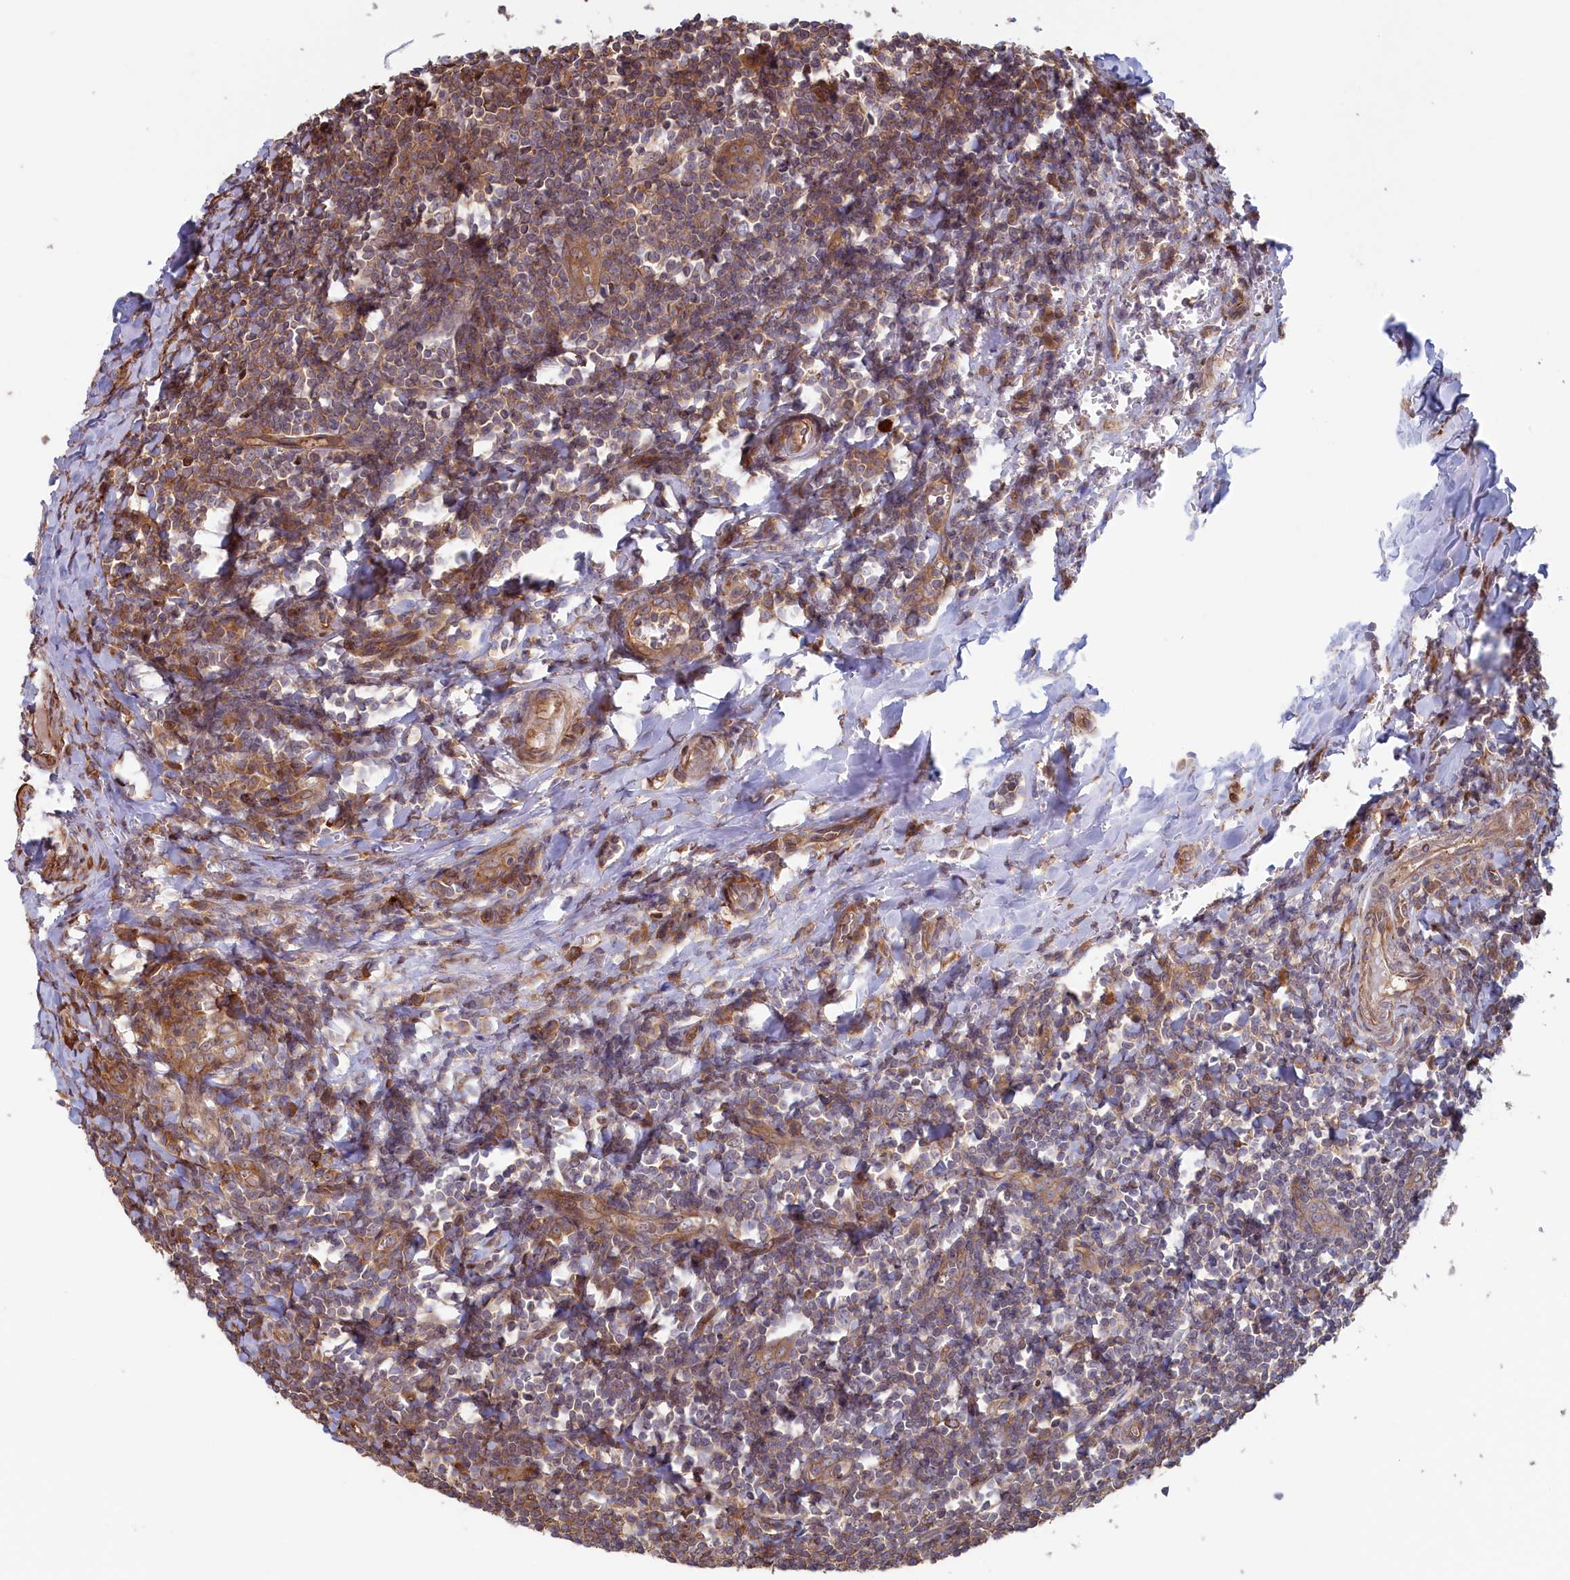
{"staining": {"intensity": "moderate", "quantity": "25%-75%", "location": "cytoplasmic/membranous"}, "tissue": "tonsil", "cell_type": "Germinal center cells", "image_type": "normal", "snomed": [{"axis": "morphology", "description": "Normal tissue, NOS"}, {"axis": "topography", "description": "Tonsil"}], "caption": "Immunohistochemistry (IHC) photomicrograph of benign human tonsil stained for a protein (brown), which demonstrates medium levels of moderate cytoplasmic/membranous staining in about 25%-75% of germinal center cells.", "gene": "RILPL1", "patient": {"sex": "male", "age": 27}}